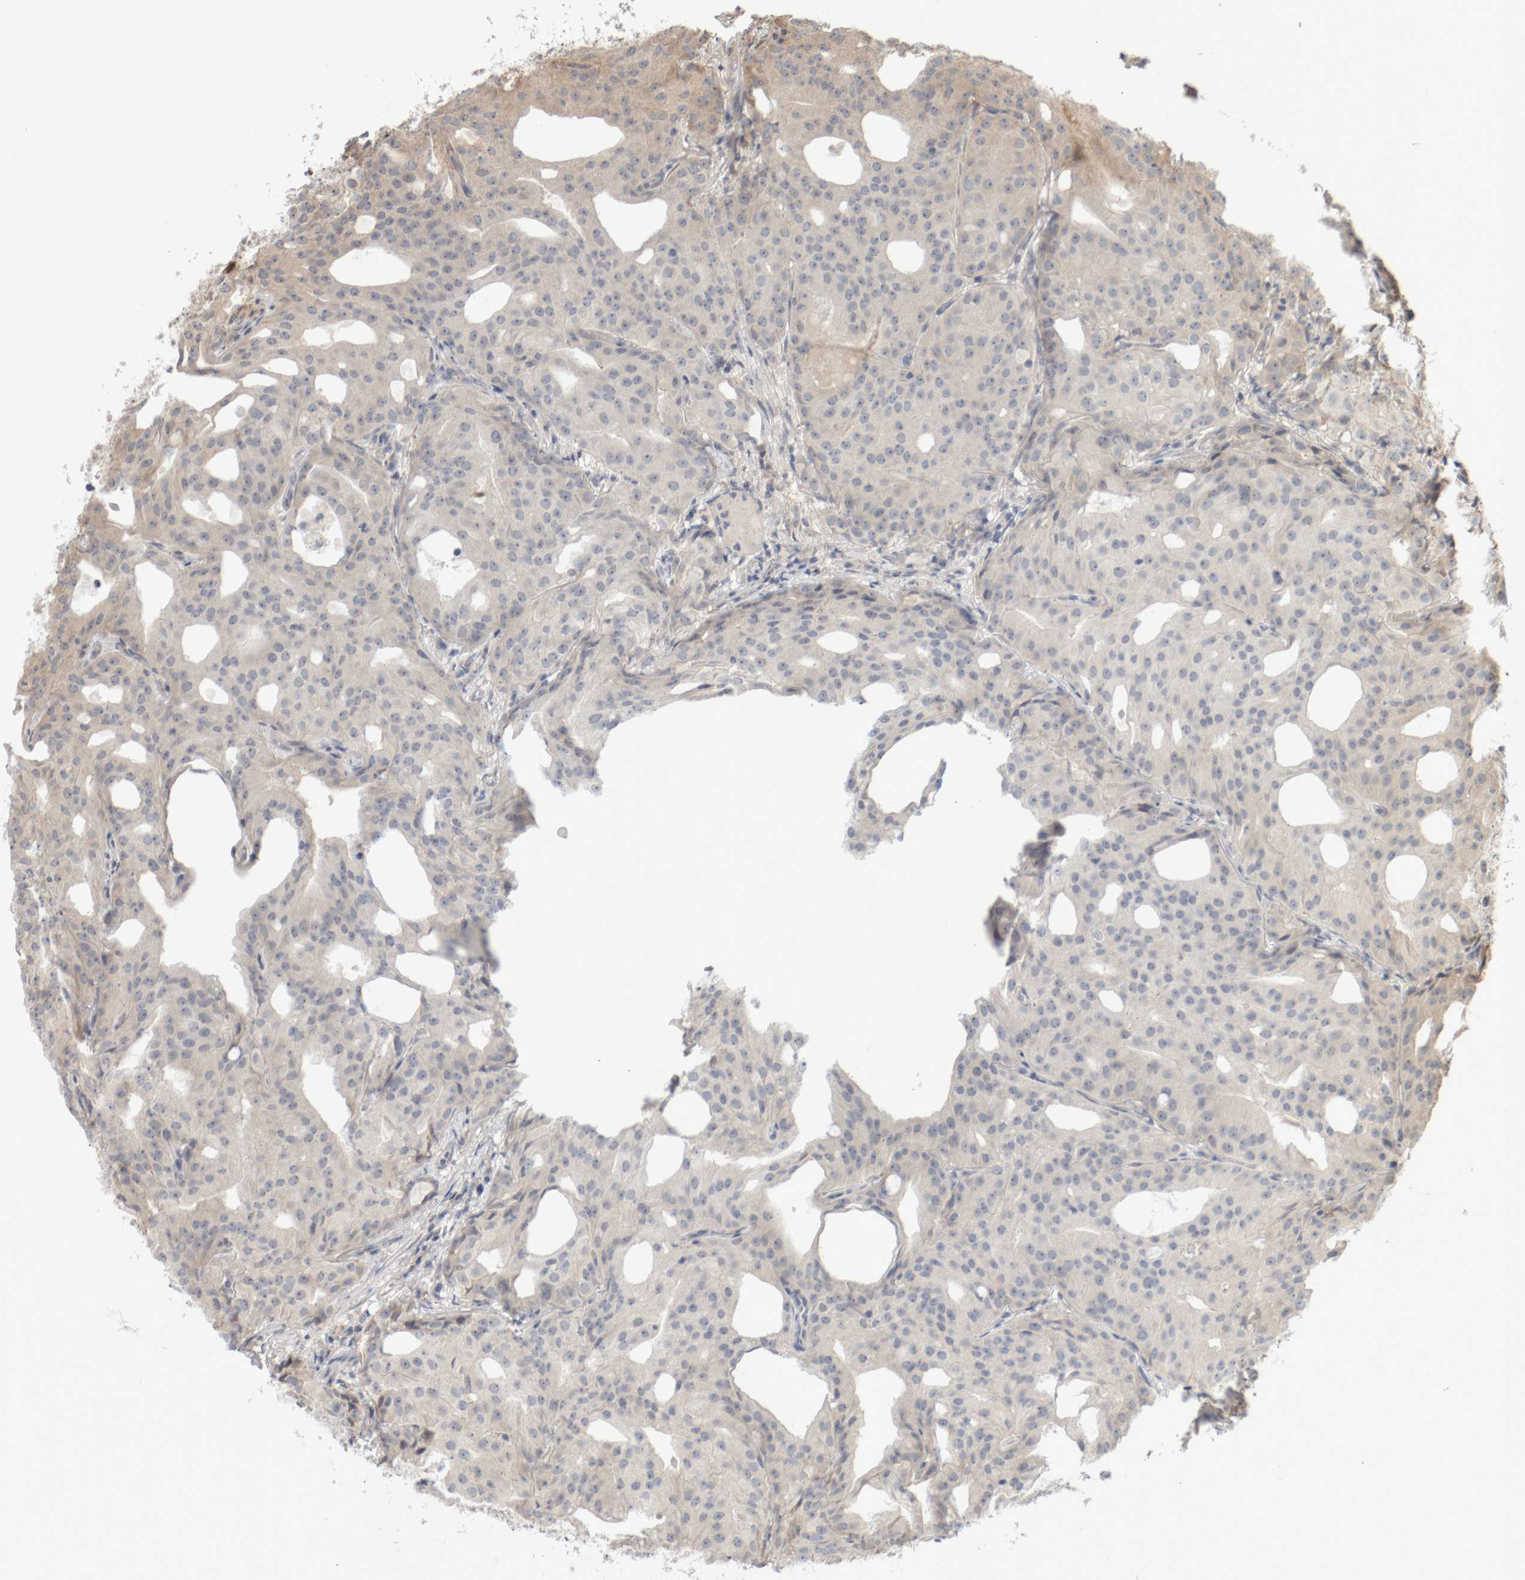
{"staining": {"intensity": "negative", "quantity": "none", "location": "none"}, "tissue": "prostate cancer", "cell_type": "Tumor cells", "image_type": "cancer", "snomed": [{"axis": "morphology", "description": "Adenocarcinoma, Medium grade"}, {"axis": "topography", "description": "Prostate"}], "caption": "Histopathology image shows no protein staining in tumor cells of prostate cancer (adenocarcinoma (medium-grade)) tissue.", "gene": "DPH7", "patient": {"sex": "male", "age": 88}}